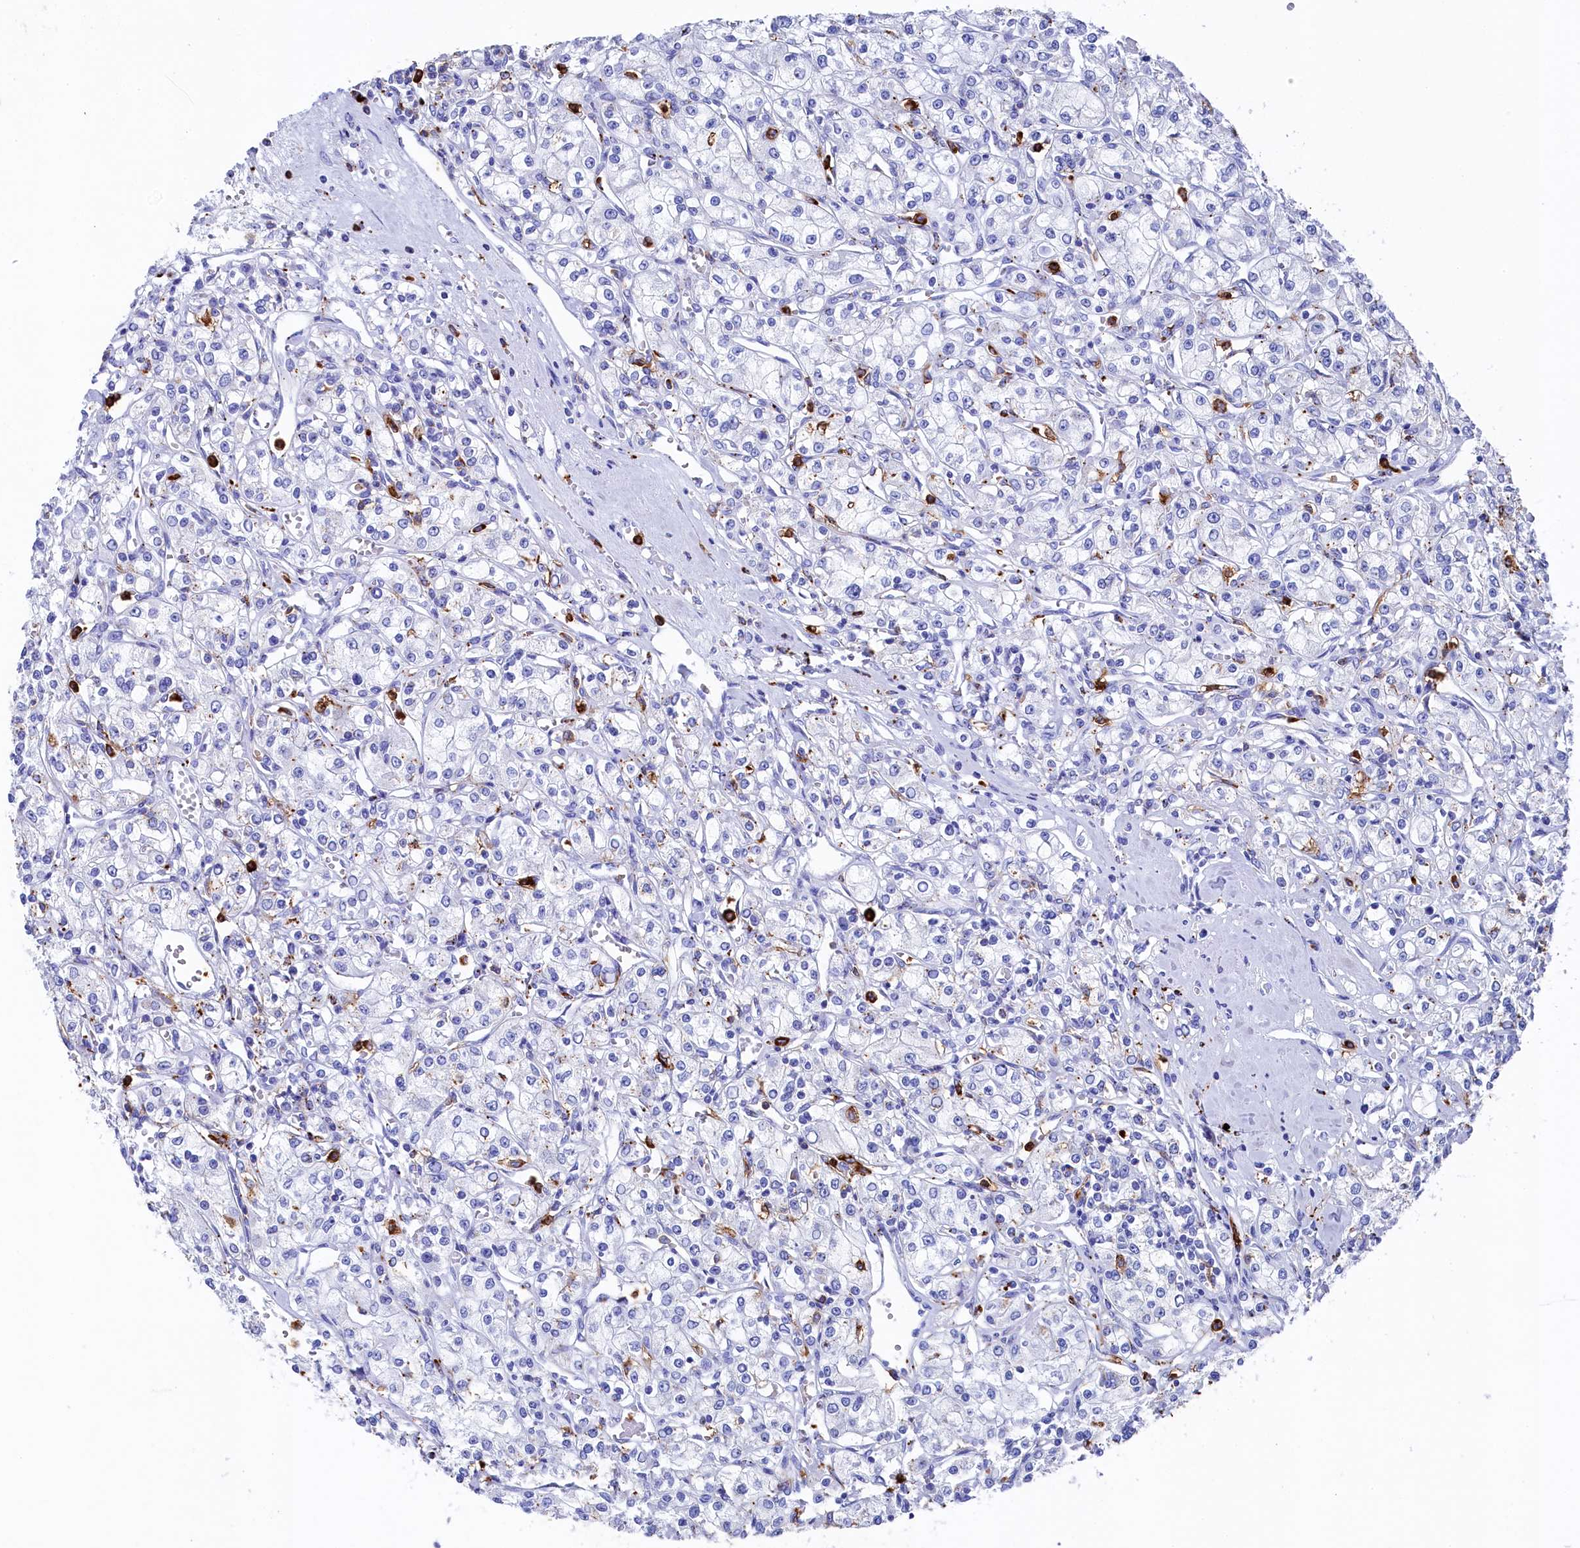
{"staining": {"intensity": "negative", "quantity": "none", "location": "none"}, "tissue": "renal cancer", "cell_type": "Tumor cells", "image_type": "cancer", "snomed": [{"axis": "morphology", "description": "Adenocarcinoma, NOS"}, {"axis": "topography", "description": "Kidney"}], "caption": "Immunohistochemistry image of human adenocarcinoma (renal) stained for a protein (brown), which displays no staining in tumor cells.", "gene": "PLAC8", "patient": {"sex": "female", "age": 59}}